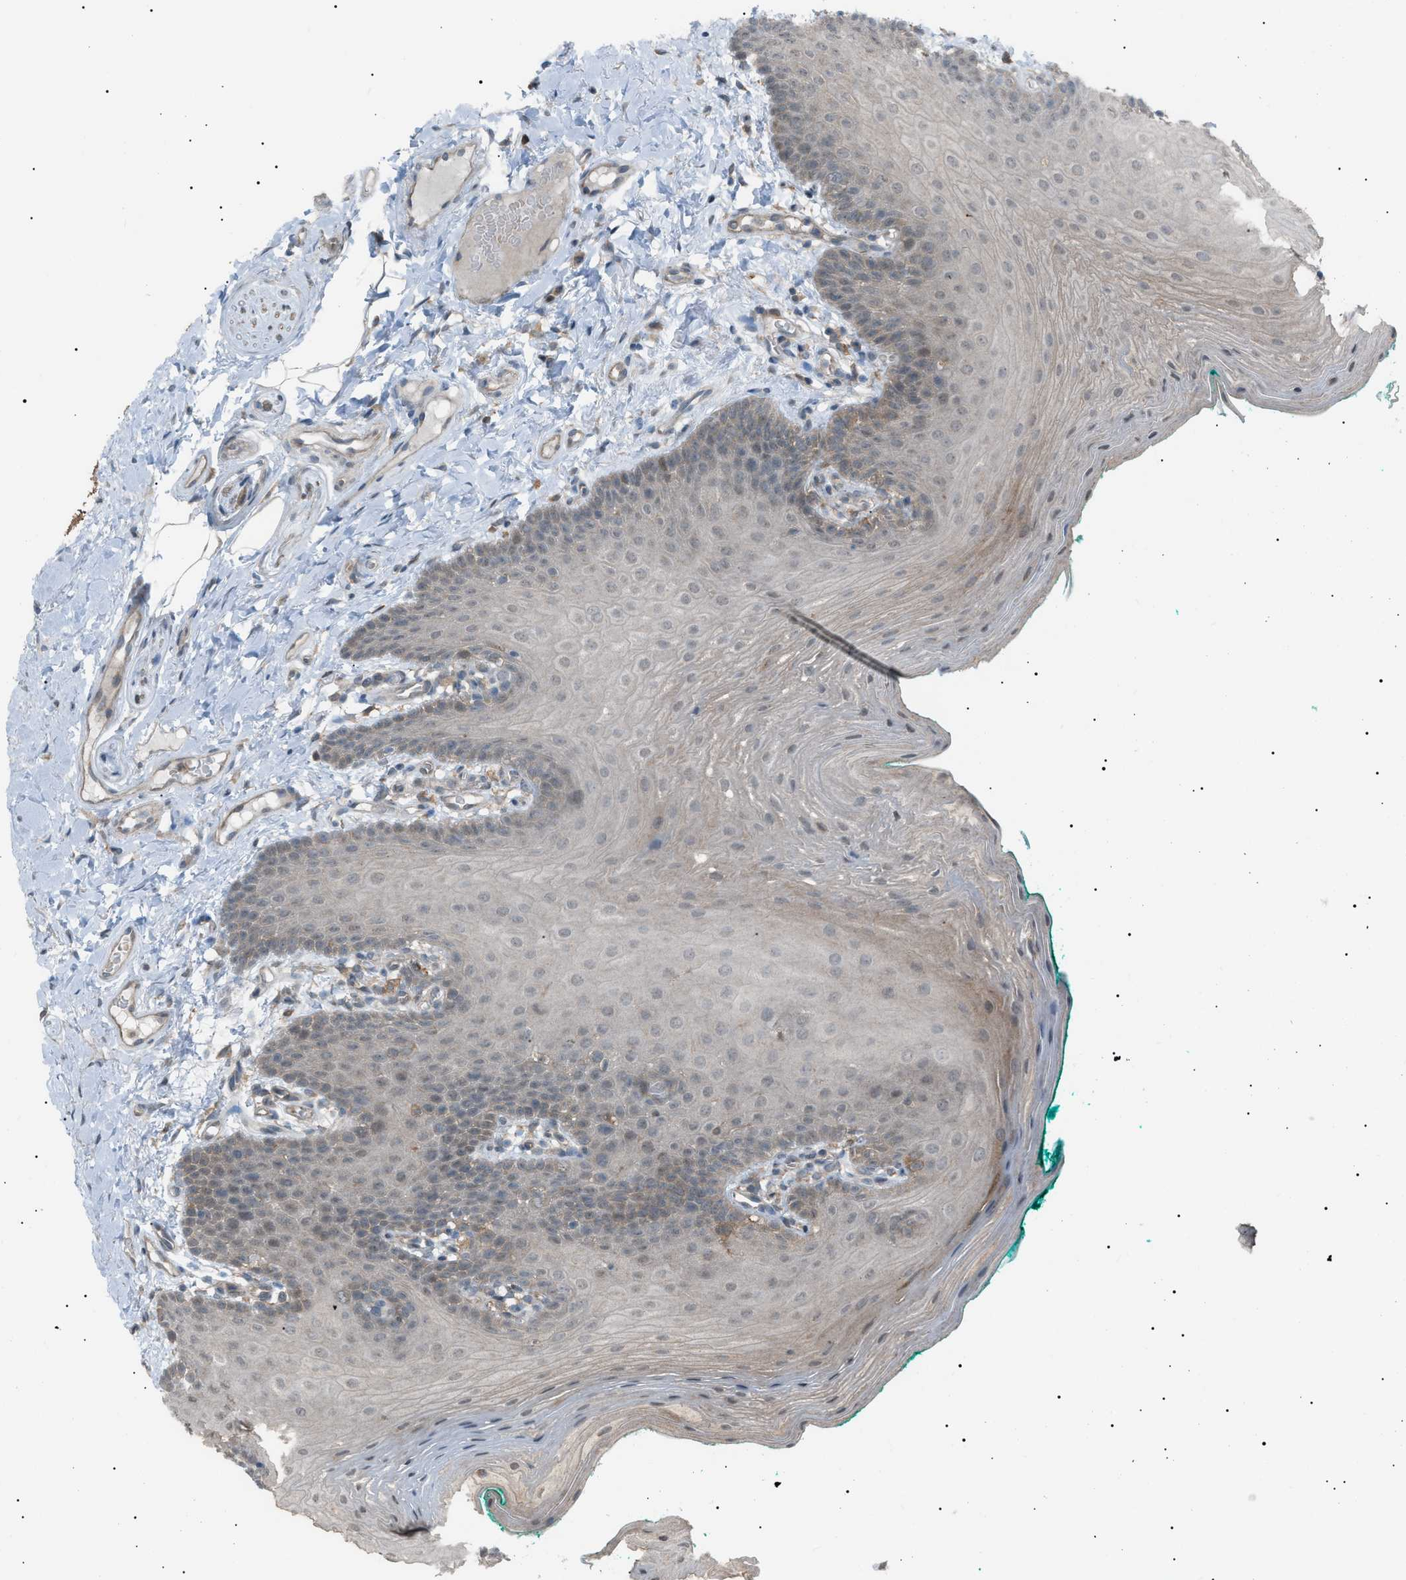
{"staining": {"intensity": "weak", "quantity": "<25%", "location": "cytoplasmic/membranous"}, "tissue": "oral mucosa", "cell_type": "Squamous epithelial cells", "image_type": "normal", "snomed": [{"axis": "morphology", "description": "Normal tissue, NOS"}, {"axis": "topography", "description": "Oral tissue"}], "caption": "An immunohistochemistry micrograph of normal oral mucosa is shown. There is no staining in squamous epithelial cells of oral mucosa. (DAB (3,3'-diaminobenzidine) IHC, high magnification).", "gene": "LPIN2", "patient": {"sex": "male", "age": 58}}